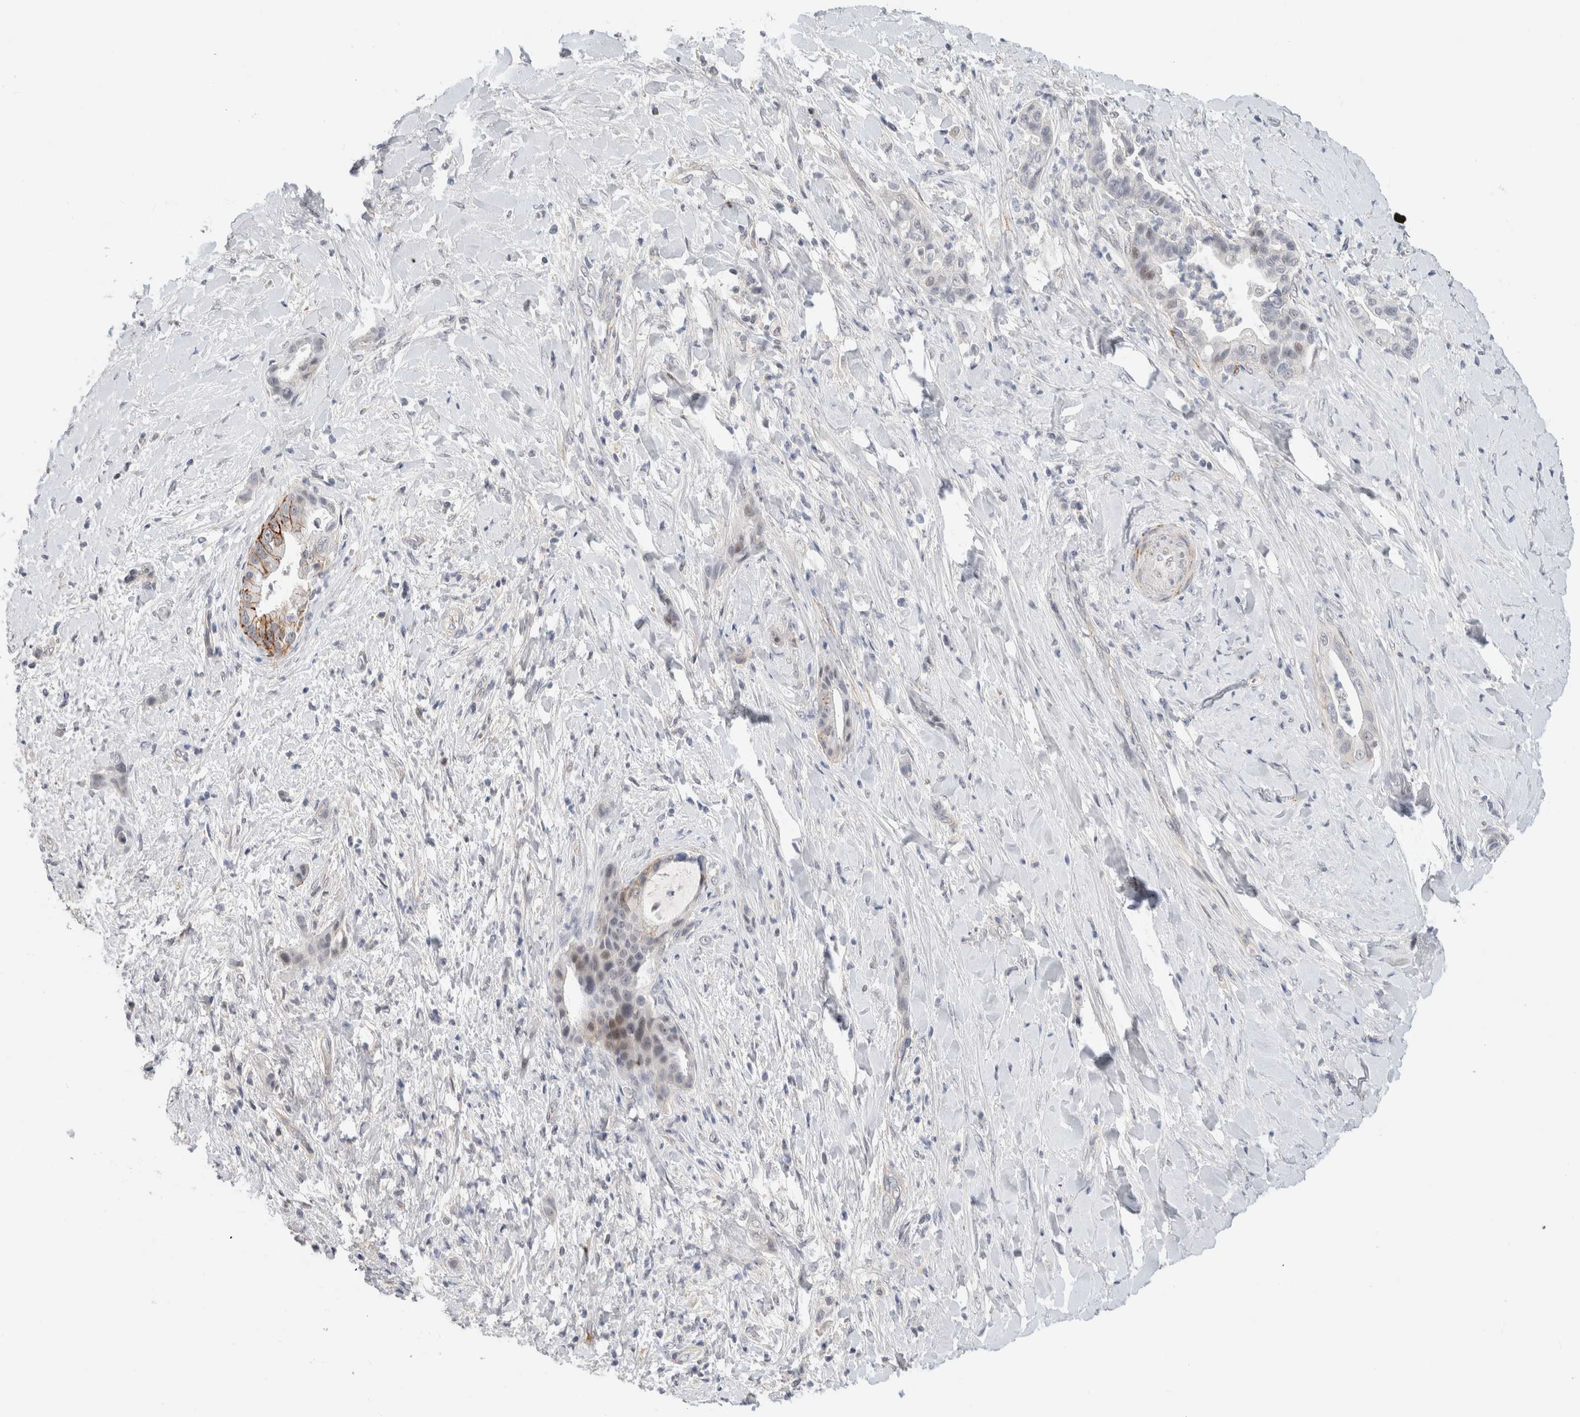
{"staining": {"intensity": "weak", "quantity": "<25%", "location": "nuclear"}, "tissue": "liver cancer", "cell_type": "Tumor cells", "image_type": "cancer", "snomed": [{"axis": "morphology", "description": "Cholangiocarcinoma"}, {"axis": "topography", "description": "Liver"}], "caption": "Immunohistochemistry (IHC) micrograph of neoplastic tissue: human liver cholangiocarcinoma stained with DAB shows no significant protein staining in tumor cells.", "gene": "HCN3", "patient": {"sex": "female", "age": 54}}